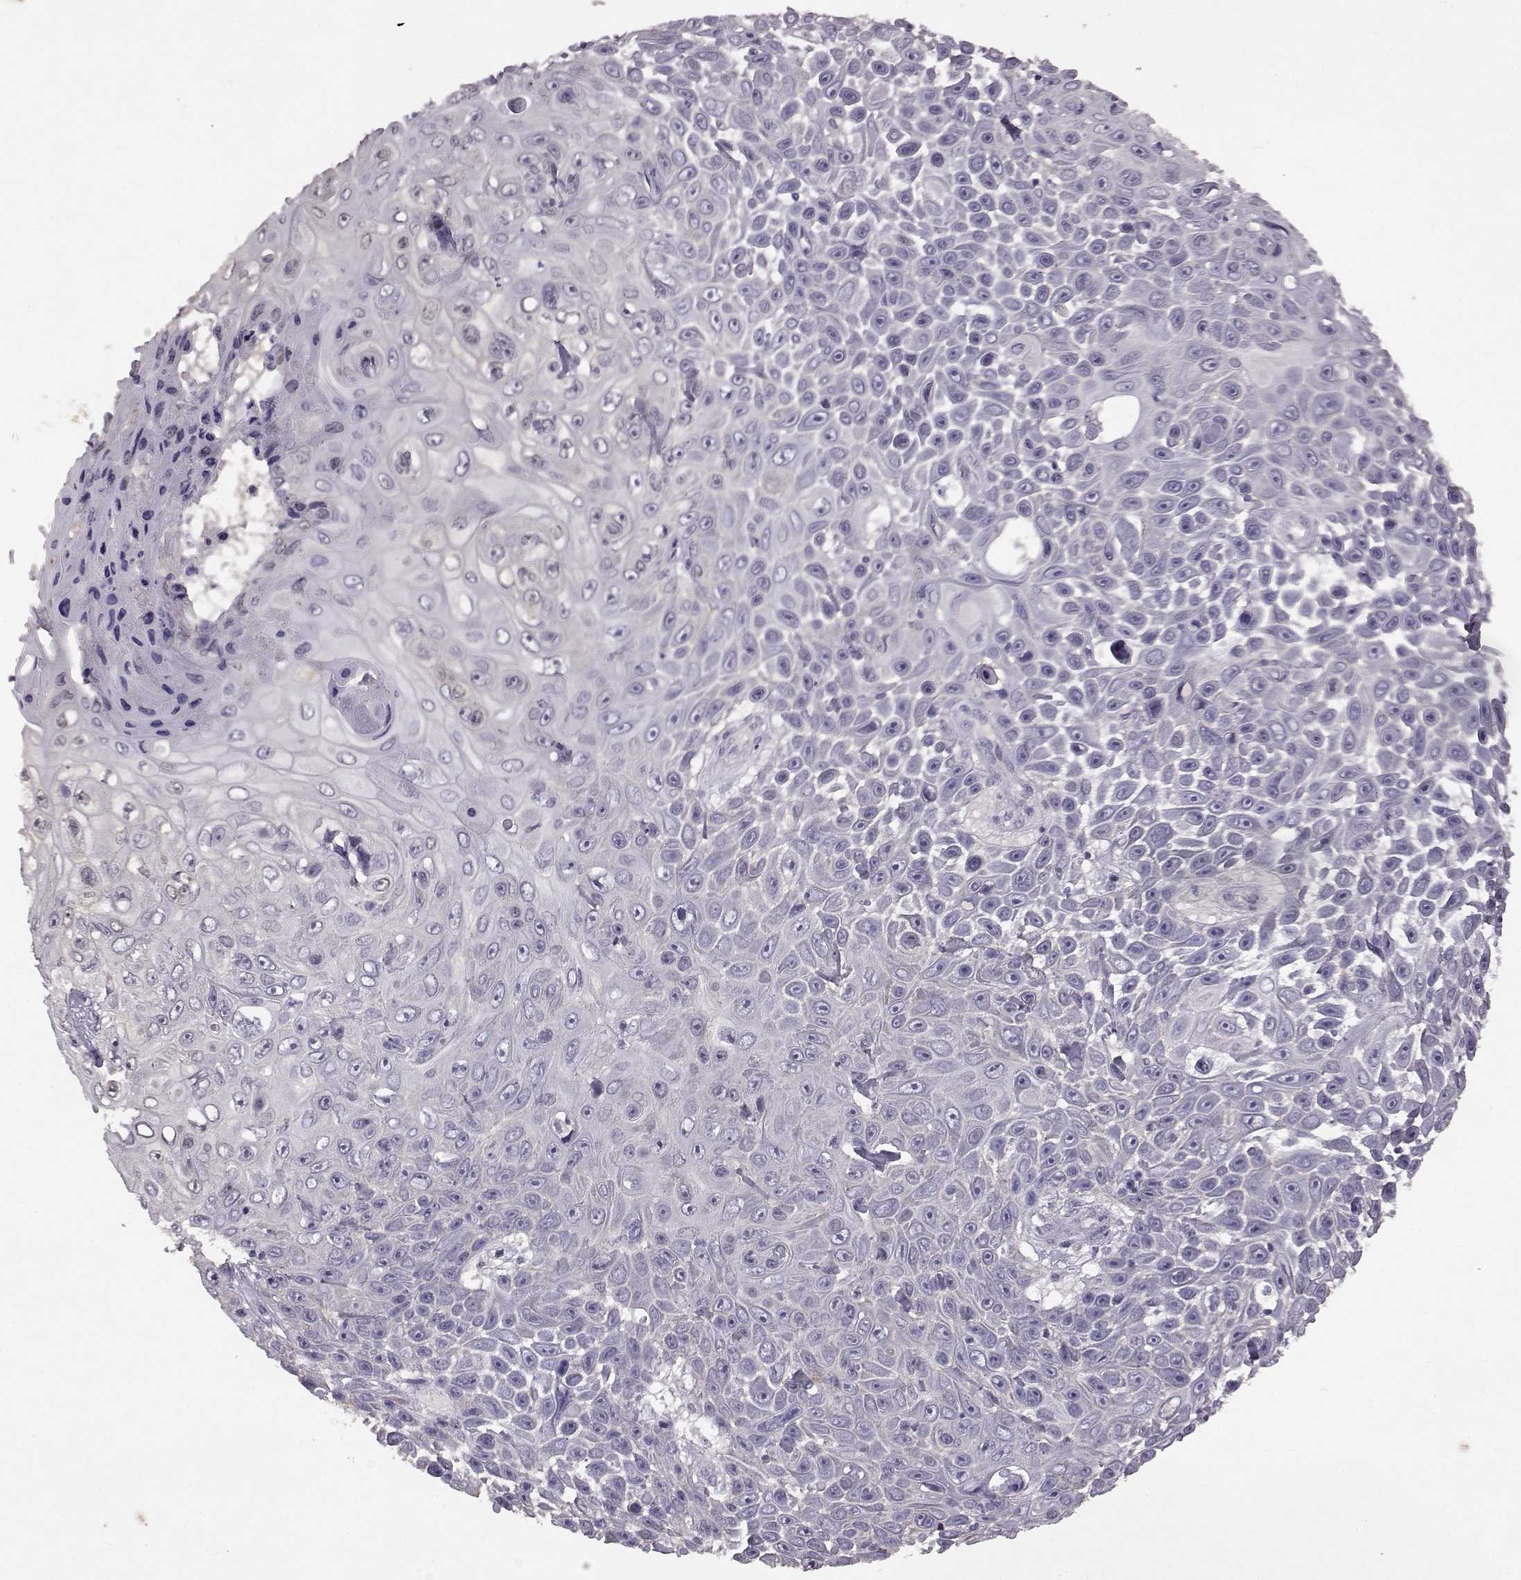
{"staining": {"intensity": "negative", "quantity": "none", "location": "none"}, "tissue": "skin cancer", "cell_type": "Tumor cells", "image_type": "cancer", "snomed": [{"axis": "morphology", "description": "Squamous cell carcinoma, NOS"}, {"axis": "topography", "description": "Skin"}], "caption": "IHC image of human skin squamous cell carcinoma stained for a protein (brown), which shows no positivity in tumor cells.", "gene": "SPAG17", "patient": {"sex": "male", "age": 82}}